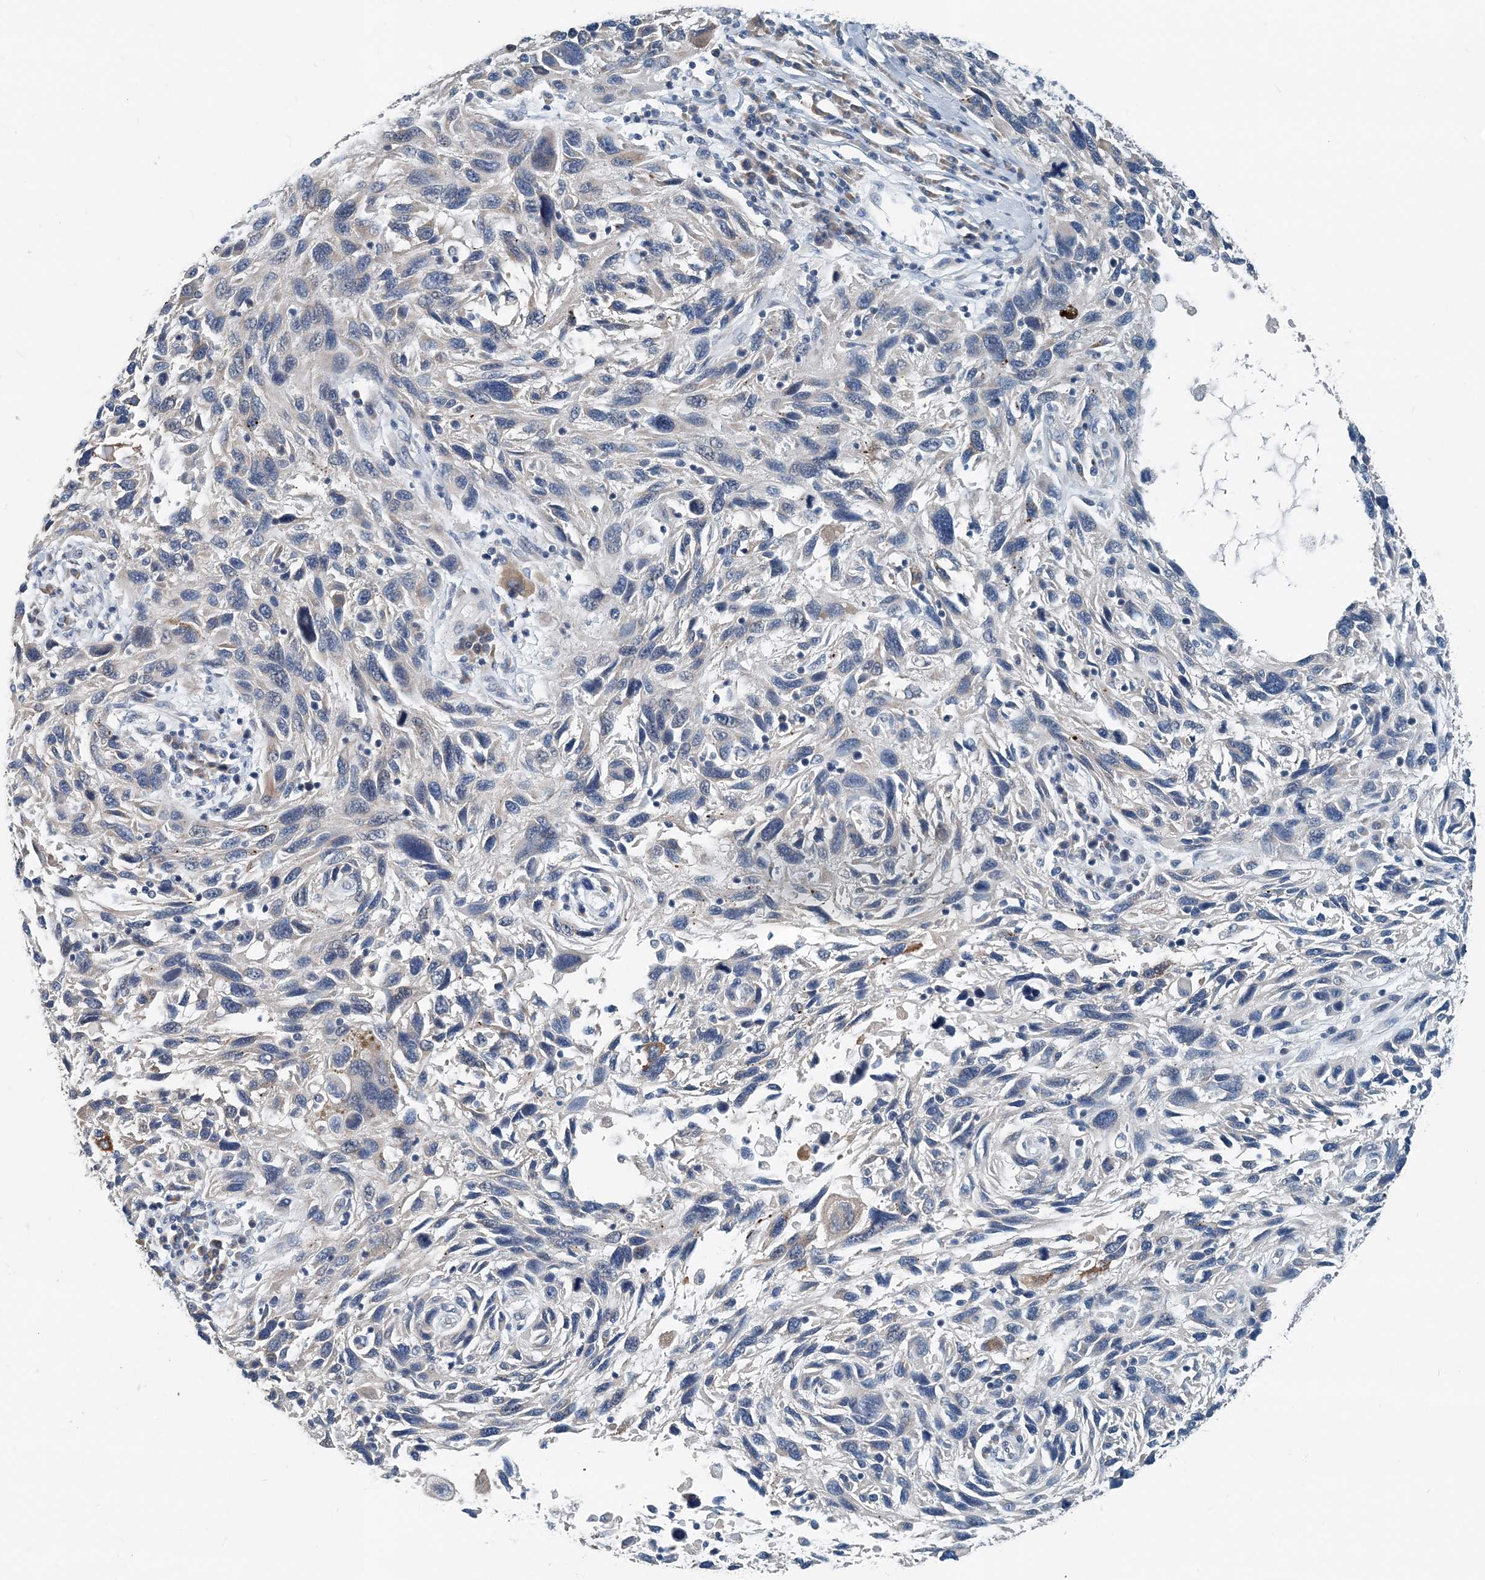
{"staining": {"intensity": "negative", "quantity": "none", "location": "none"}, "tissue": "melanoma", "cell_type": "Tumor cells", "image_type": "cancer", "snomed": [{"axis": "morphology", "description": "Malignant melanoma, NOS"}, {"axis": "topography", "description": "Skin"}], "caption": "Tumor cells are negative for protein expression in human melanoma.", "gene": "EEF1A2", "patient": {"sex": "male", "age": 53}}